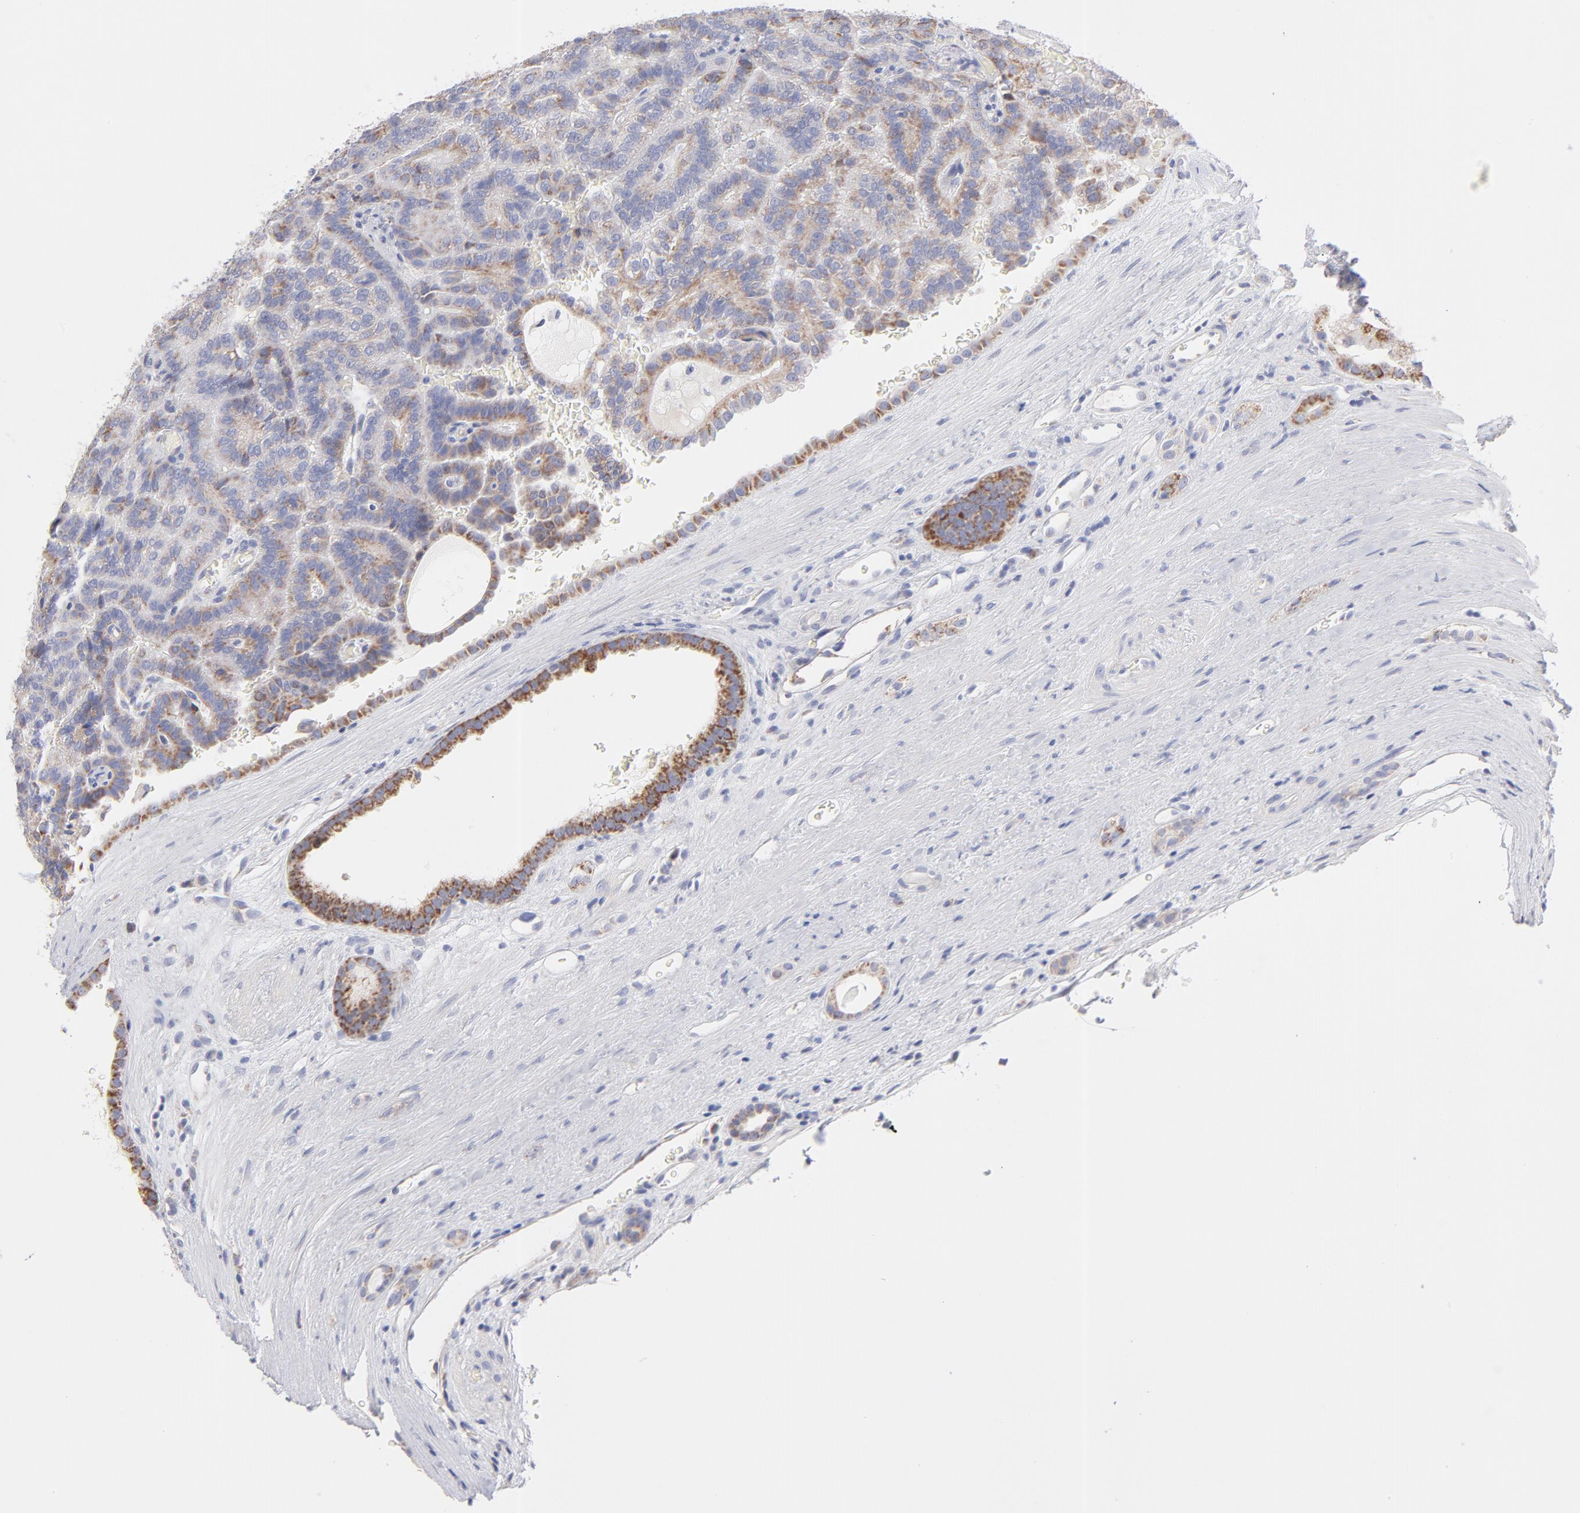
{"staining": {"intensity": "moderate", "quantity": ">75%", "location": "cytoplasmic/membranous"}, "tissue": "renal cancer", "cell_type": "Tumor cells", "image_type": "cancer", "snomed": [{"axis": "morphology", "description": "Adenocarcinoma, NOS"}, {"axis": "topography", "description": "Kidney"}], "caption": "Immunohistochemistry (IHC) of human adenocarcinoma (renal) exhibits medium levels of moderate cytoplasmic/membranous staining in approximately >75% of tumor cells.", "gene": "TST", "patient": {"sex": "male", "age": 61}}